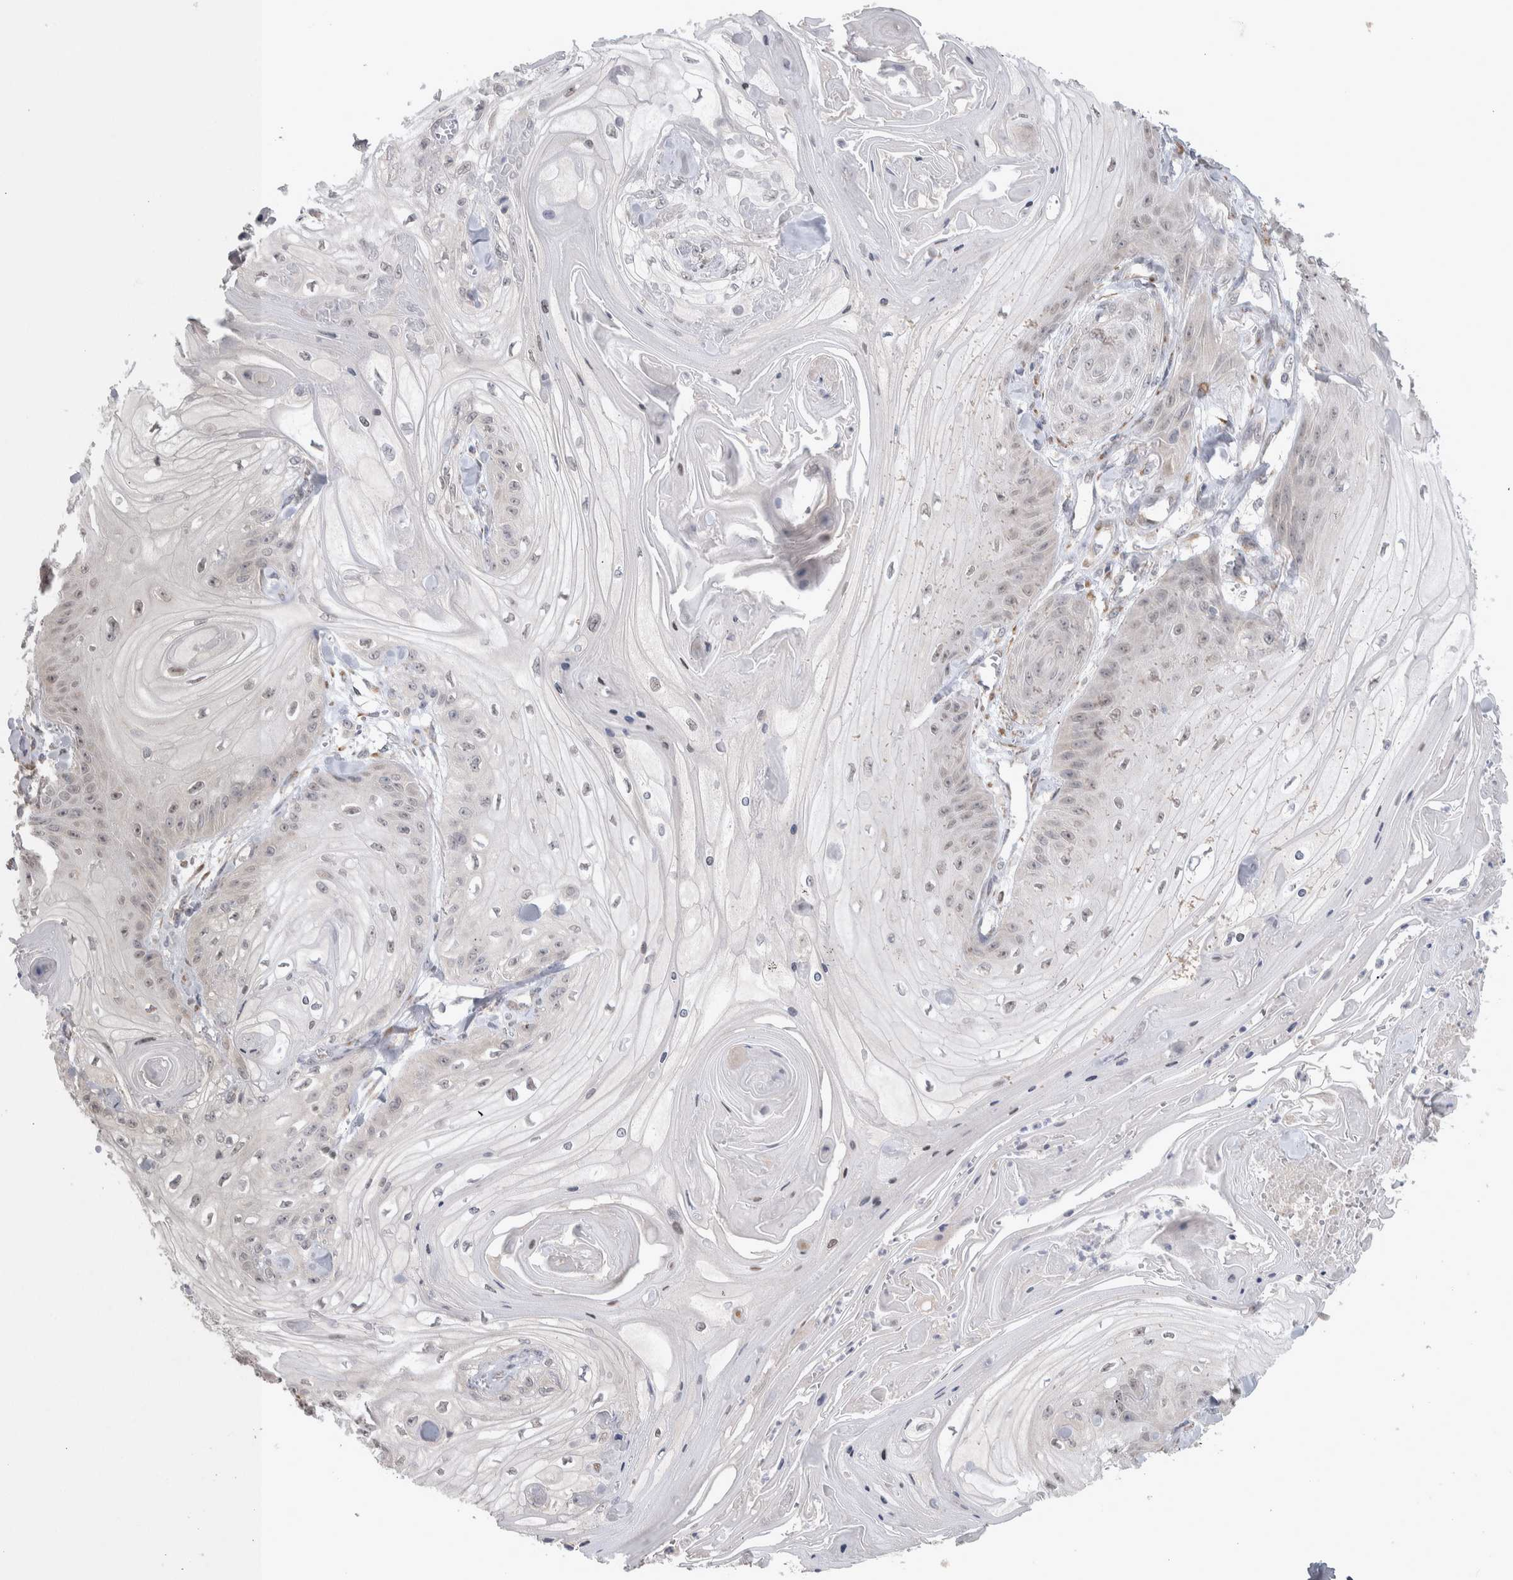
{"staining": {"intensity": "weak", "quantity": "25%-75%", "location": "nuclear"}, "tissue": "skin cancer", "cell_type": "Tumor cells", "image_type": "cancer", "snomed": [{"axis": "morphology", "description": "Squamous cell carcinoma, NOS"}, {"axis": "topography", "description": "Skin"}], "caption": "Approximately 25%-75% of tumor cells in skin cancer (squamous cell carcinoma) demonstrate weak nuclear protein expression as visualized by brown immunohistochemical staining.", "gene": "CUL2", "patient": {"sex": "male", "age": 74}}